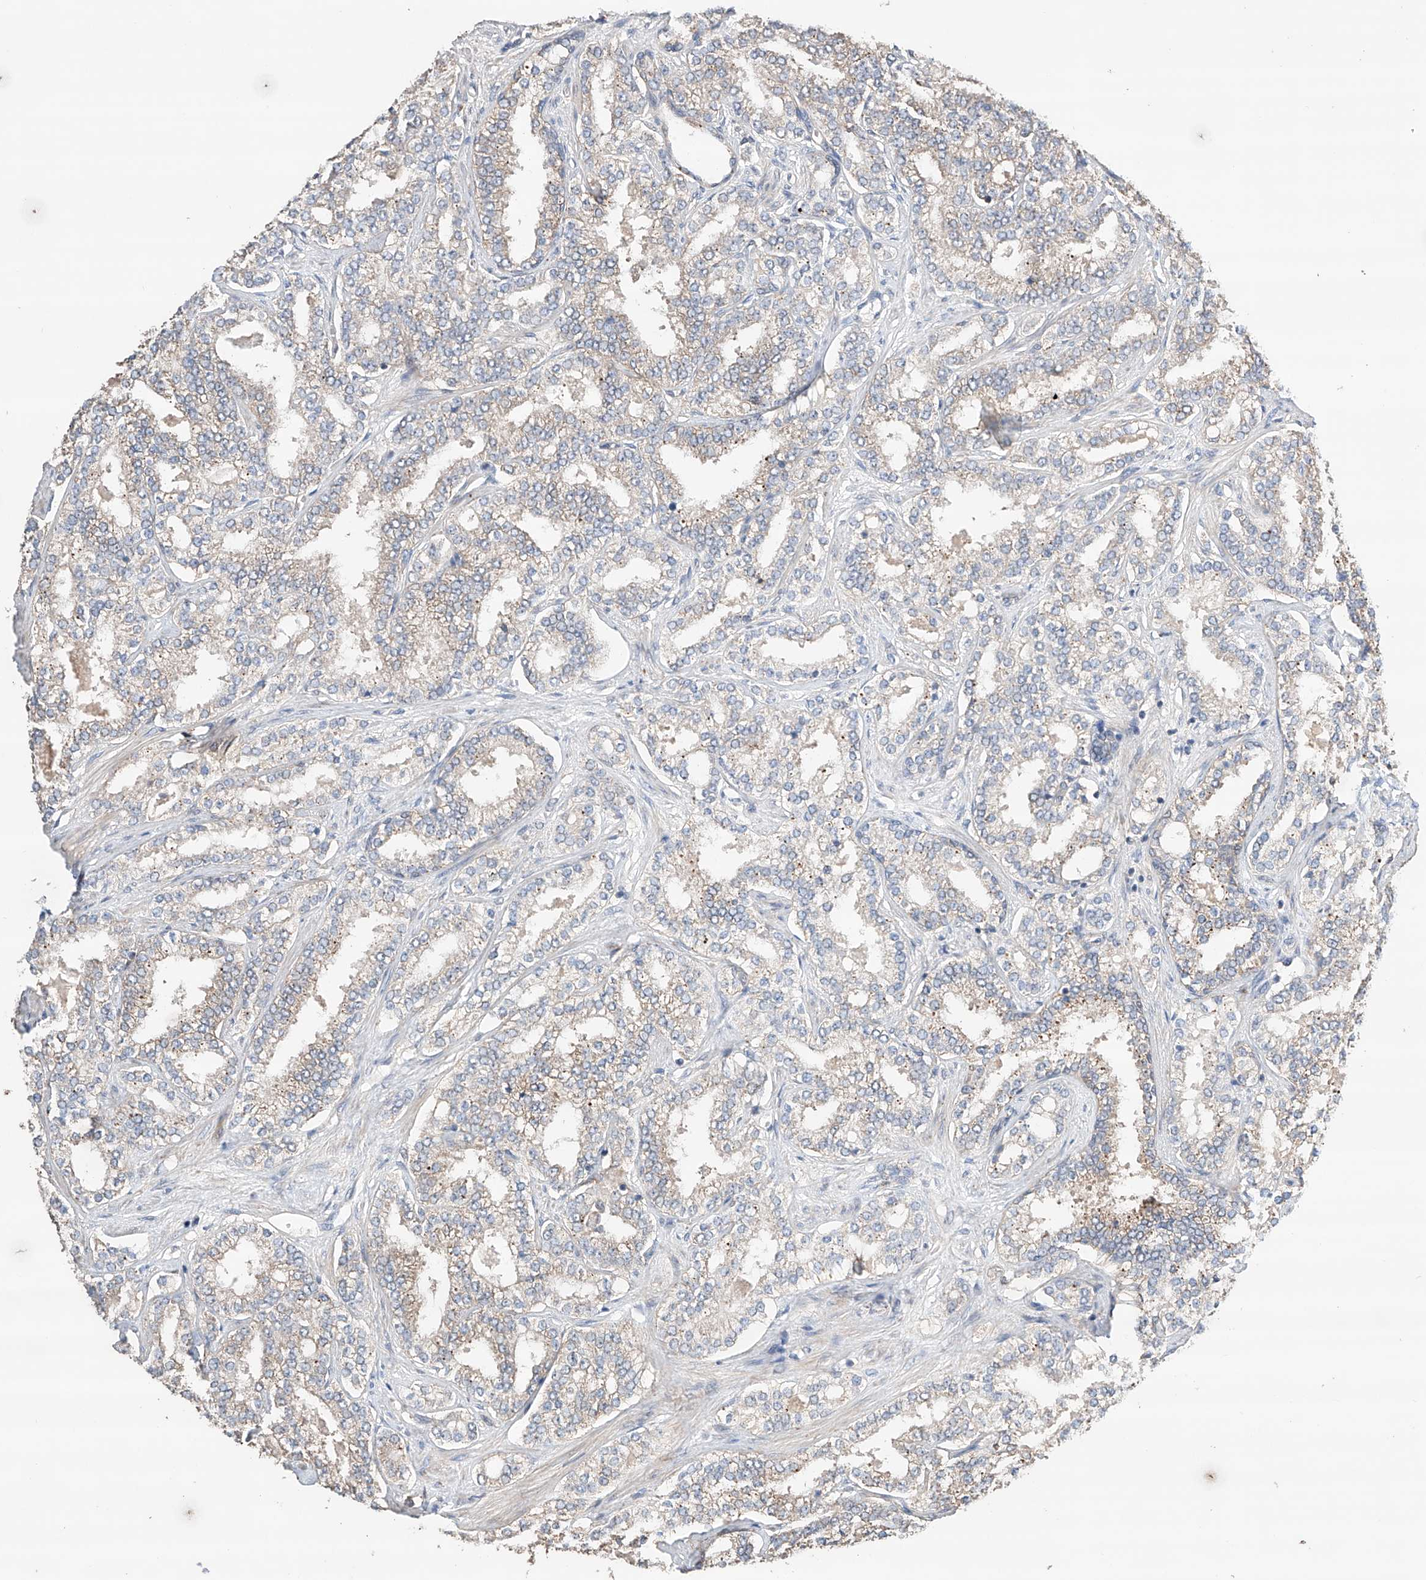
{"staining": {"intensity": "negative", "quantity": "none", "location": "none"}, "tissue": "prostate cancer", "cell_type": "Tumor cells", "image_type": "cancer", "snomed": [{"axis": "morphology", "description": "Normal tissue, NOS"}, {"axis": "morphology", "description": "Adenocarcinoma, High grade"}, {"axis": "topography", "description": "Prostate"}], "caption": "DAB immunohistochemical staining of prostate adenocarcinoma (high-grade) displays no significant positivity in tumor cells. (Stains: DAB (3,3'-diaminobenzidine) immunohistochemistry (IHC) with hematoxylin counter stain, Microscopy: brightfield microscopy at high magnification).", "gene": "ZFHX2", "patient": {"sex": "male", "age": 83}}